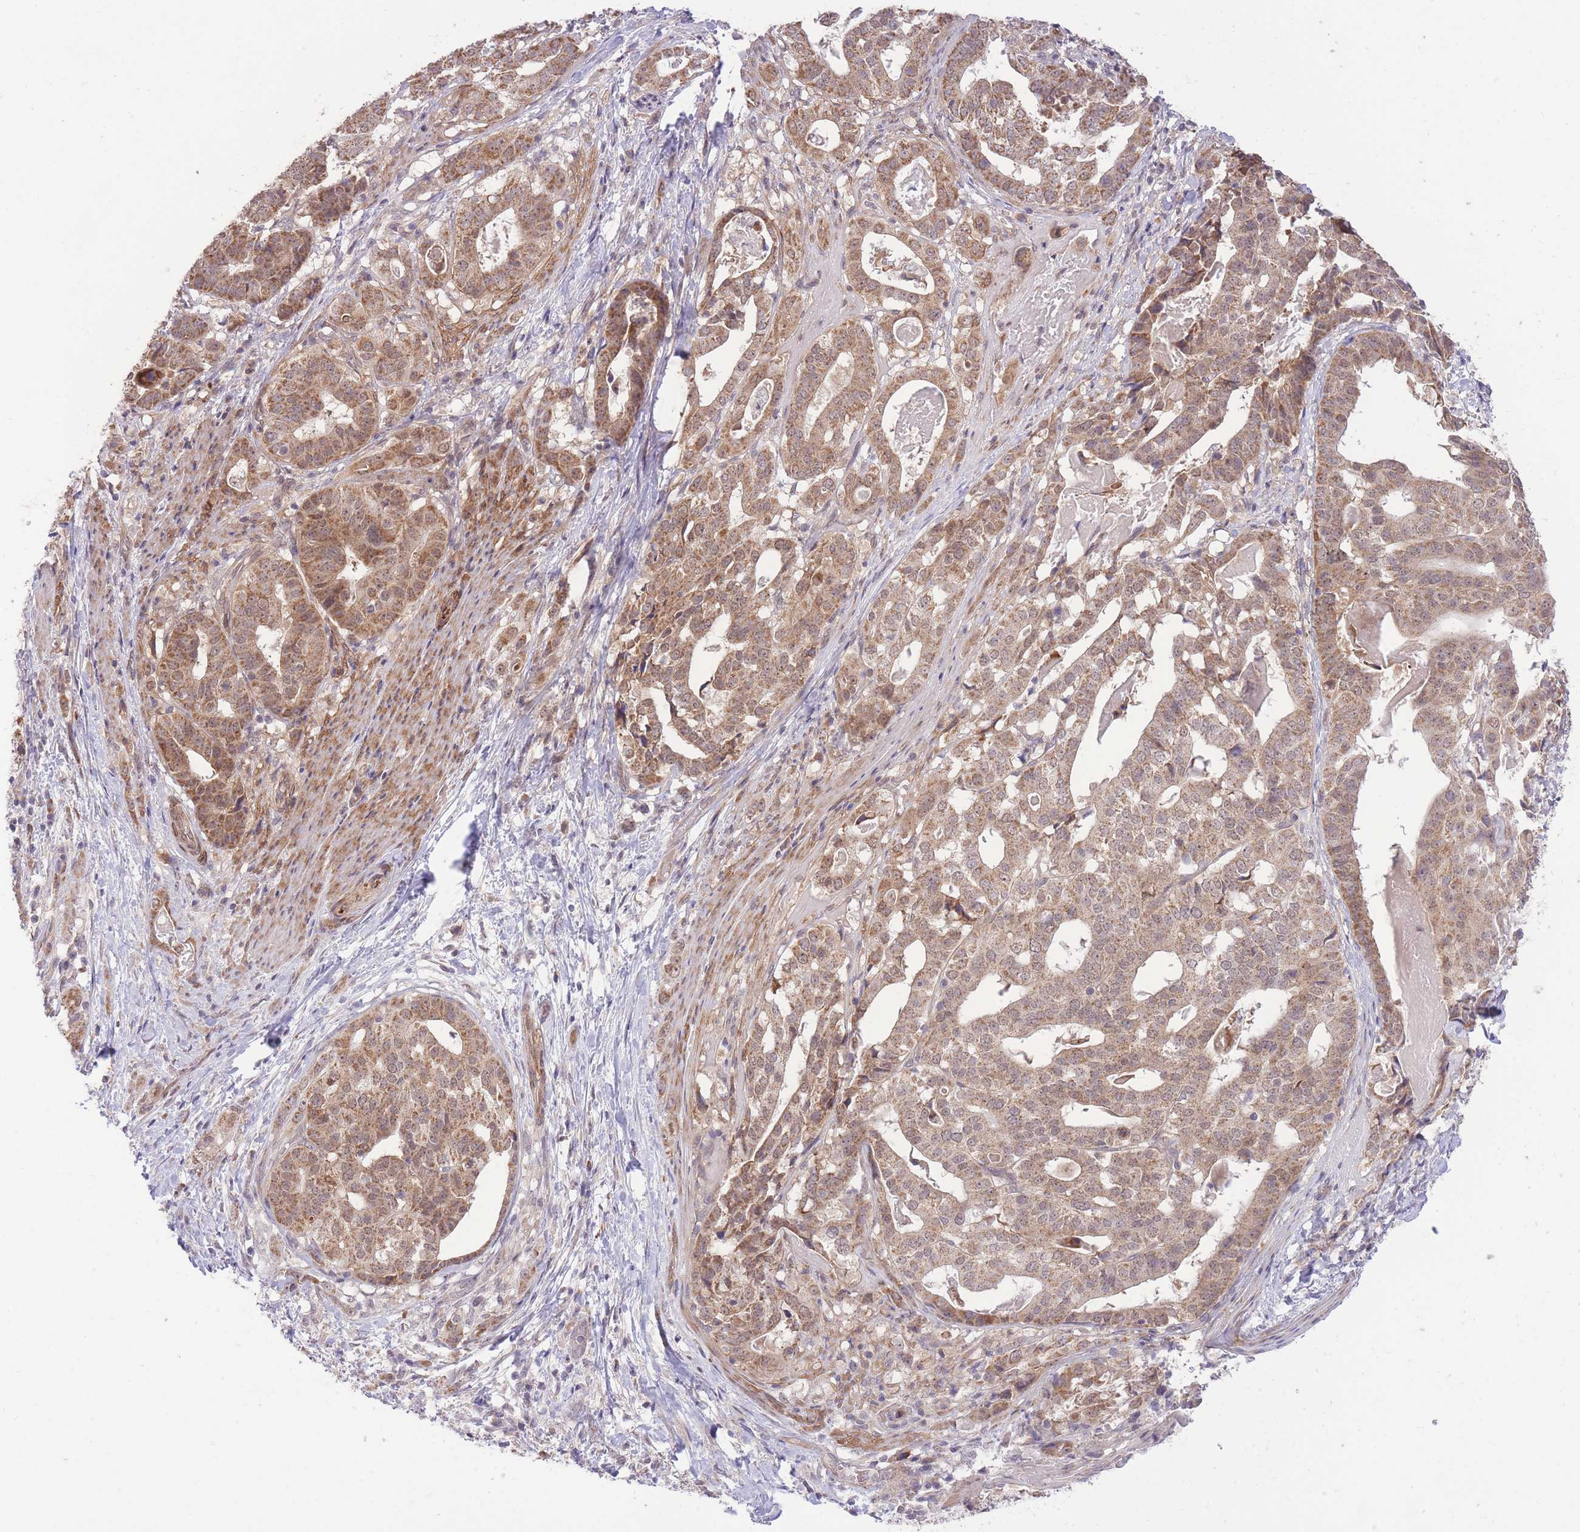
{"staining": {"intensity": "moderate", "quantity": ">75%", "location": "cytoplasmic/membranous,nuclear"}, "tissue": "stomach cancer", "cell_type": "Tumor cells", "image_type": "cancer", "snomed": [{"axis": "morphology", "description": "Adenocarcinoma, NOS"}, {"axis": "topography", "description": "Stomach"}], "caption": "High-power microscopy captured an immunohistochemistry (IHC) photomicrograph of stomach cancer (adenocarcinoma), revealing moderate cytoplasmic/membranous and nuclear positivity in about >75% of tumor cells.", "gene": "ELOA2", "patient": {"sex": "male", "age": 48}}